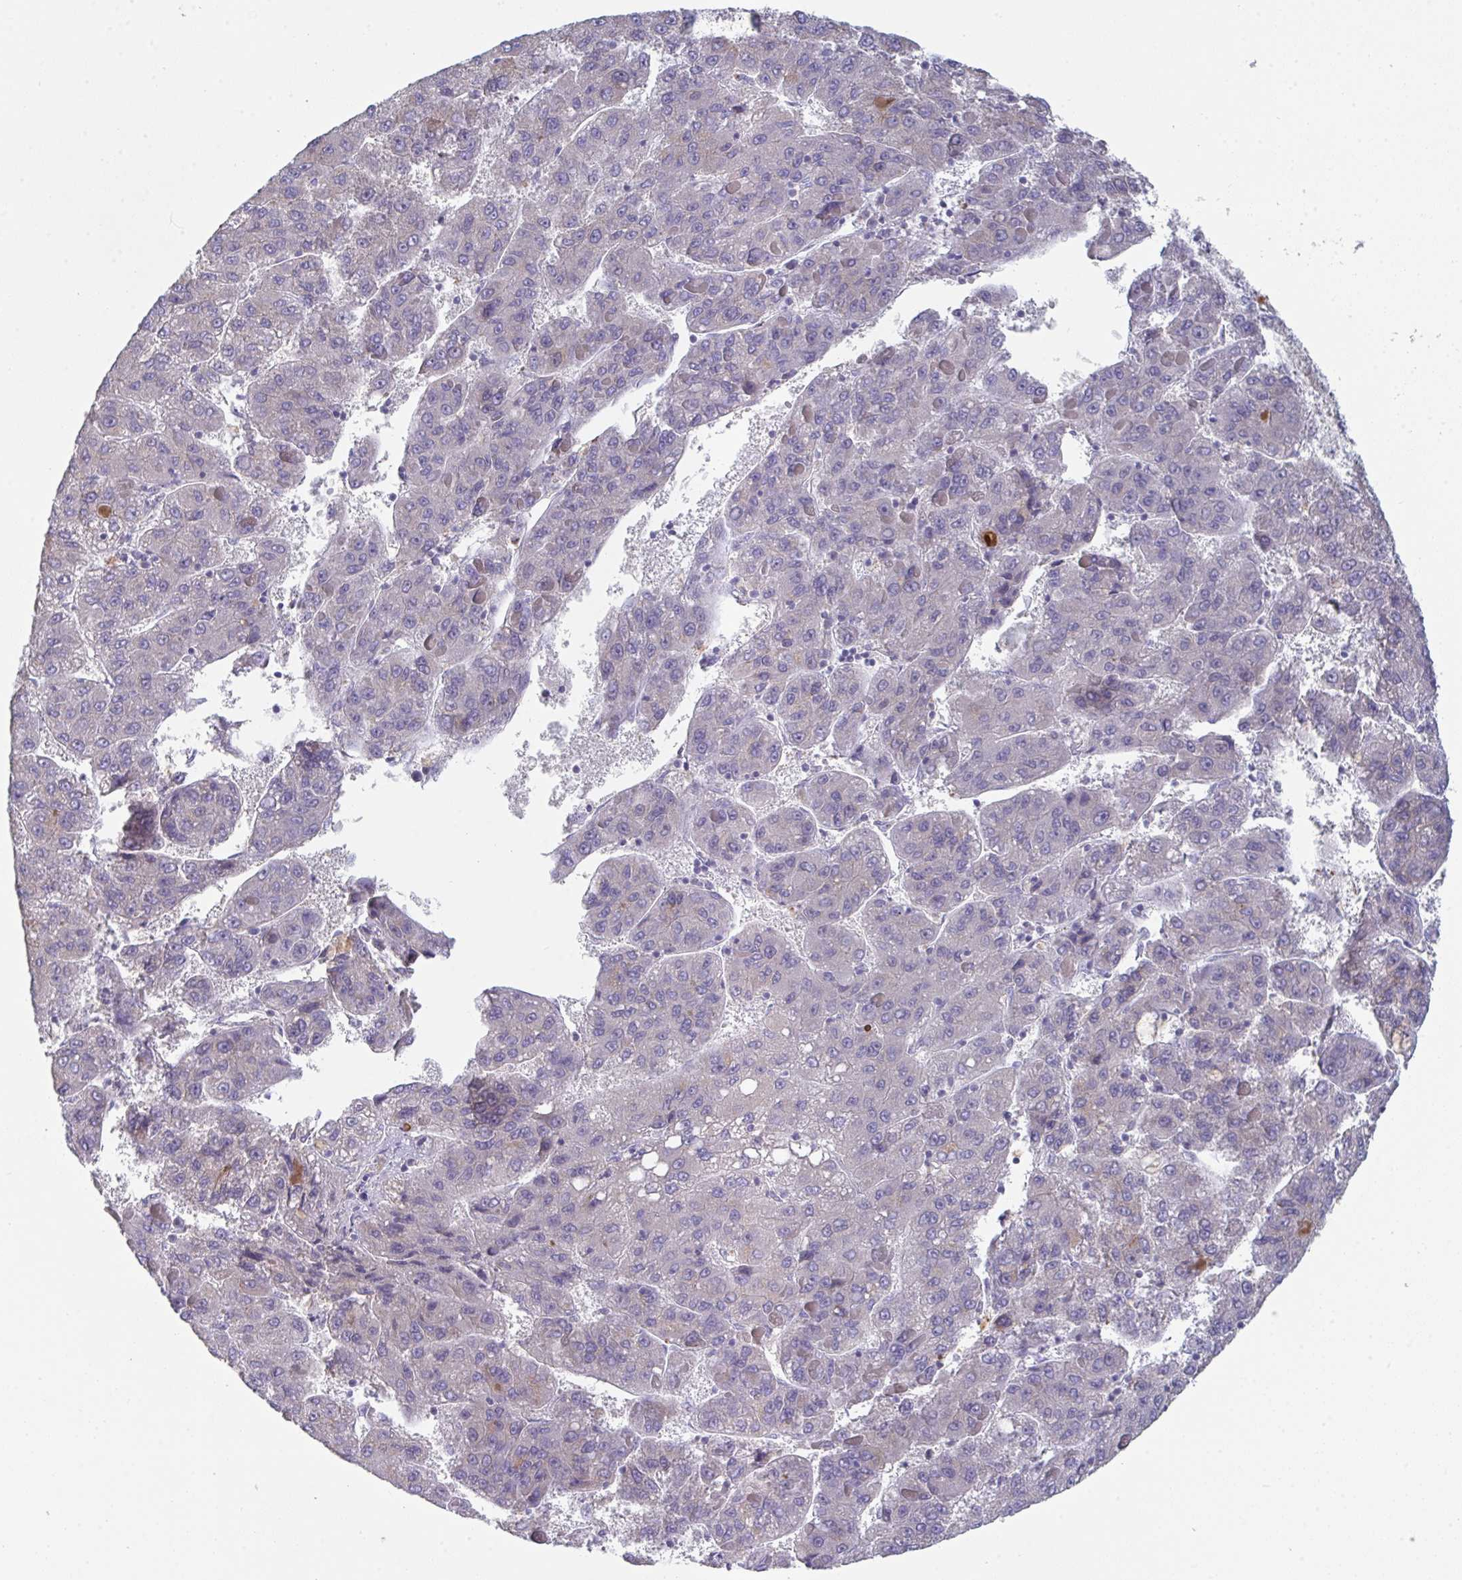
{"staining": {"intensity": "negative", "quantity": "none", "location": "none"}, "tissue": "liver cancer", "cell_type": "Tumor cells", "image_type": "cancer", "snomed": [{"axis": "morphology", "description": "Carcinoma, Hepatocellular, NOS"}, {"axis": "topography", "description": "Liver"}], "caption": "Immunohistochemical staining of liver cancer (hepatocellular carcinoma) reveals no significant staining in tumor cells.", "gene": "HGFAC", "patient": {"sex": "female", "age": 82}}